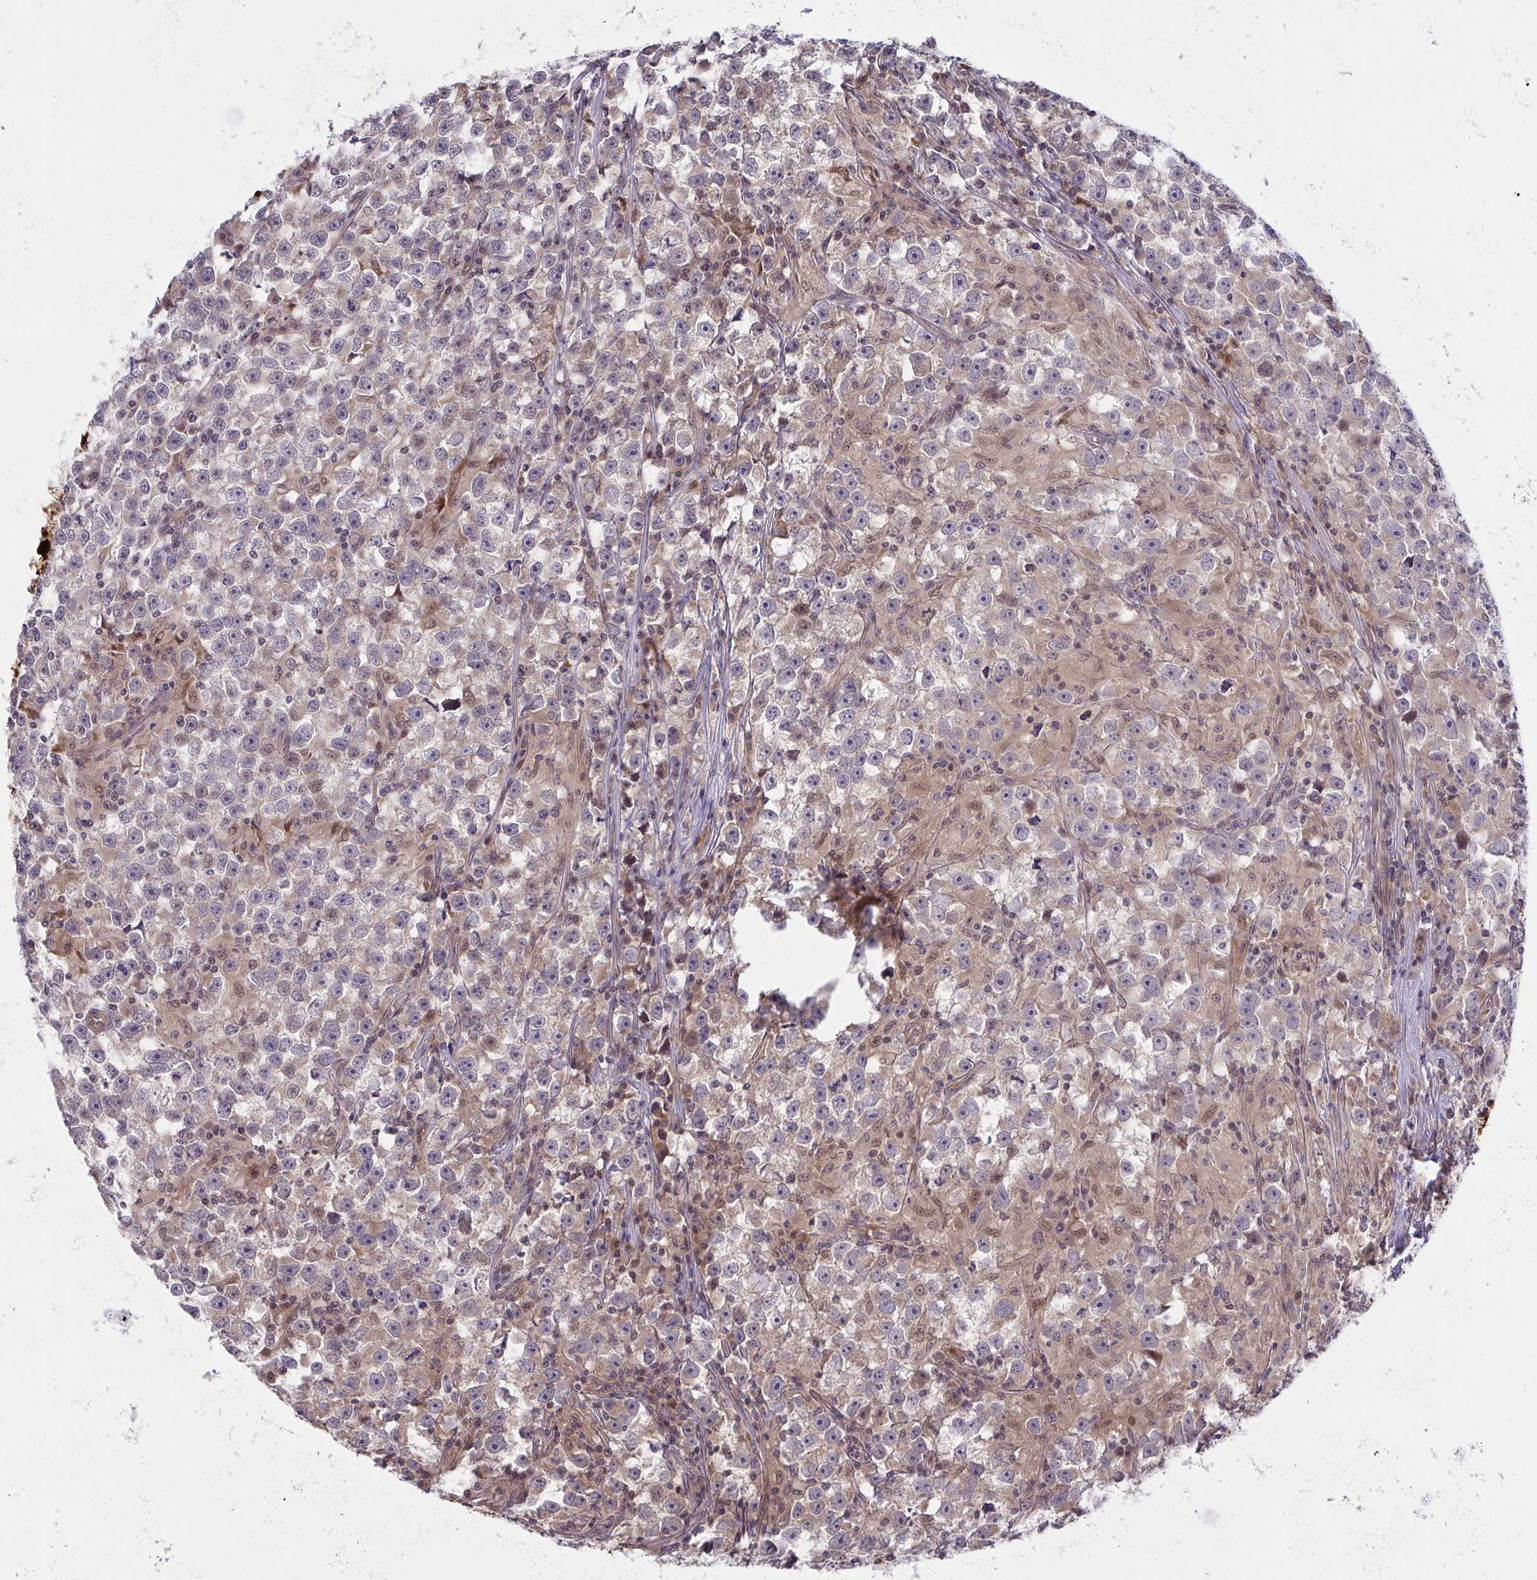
{"staining": {"intensity": "weak", "quantity": "25%-75%", "location": "cytoplasmic/membranous"}, "tissue": "testis cancer", "cell_type": "Tumor cells", "image_type": "cancer", "snomed": [{"axis": "morphology", "description": "Seminoma, NOS"}, {"axis": "topography", "description": "Testis"}], "caption": "Testis cancer (seminoma) stained with a brown dye shows weak cytoplasmic/membranous positive staining in about 25%-75% of tumor cells.", "gene": "C9orf64", "patient": {"sex": "male", "age": 33}}